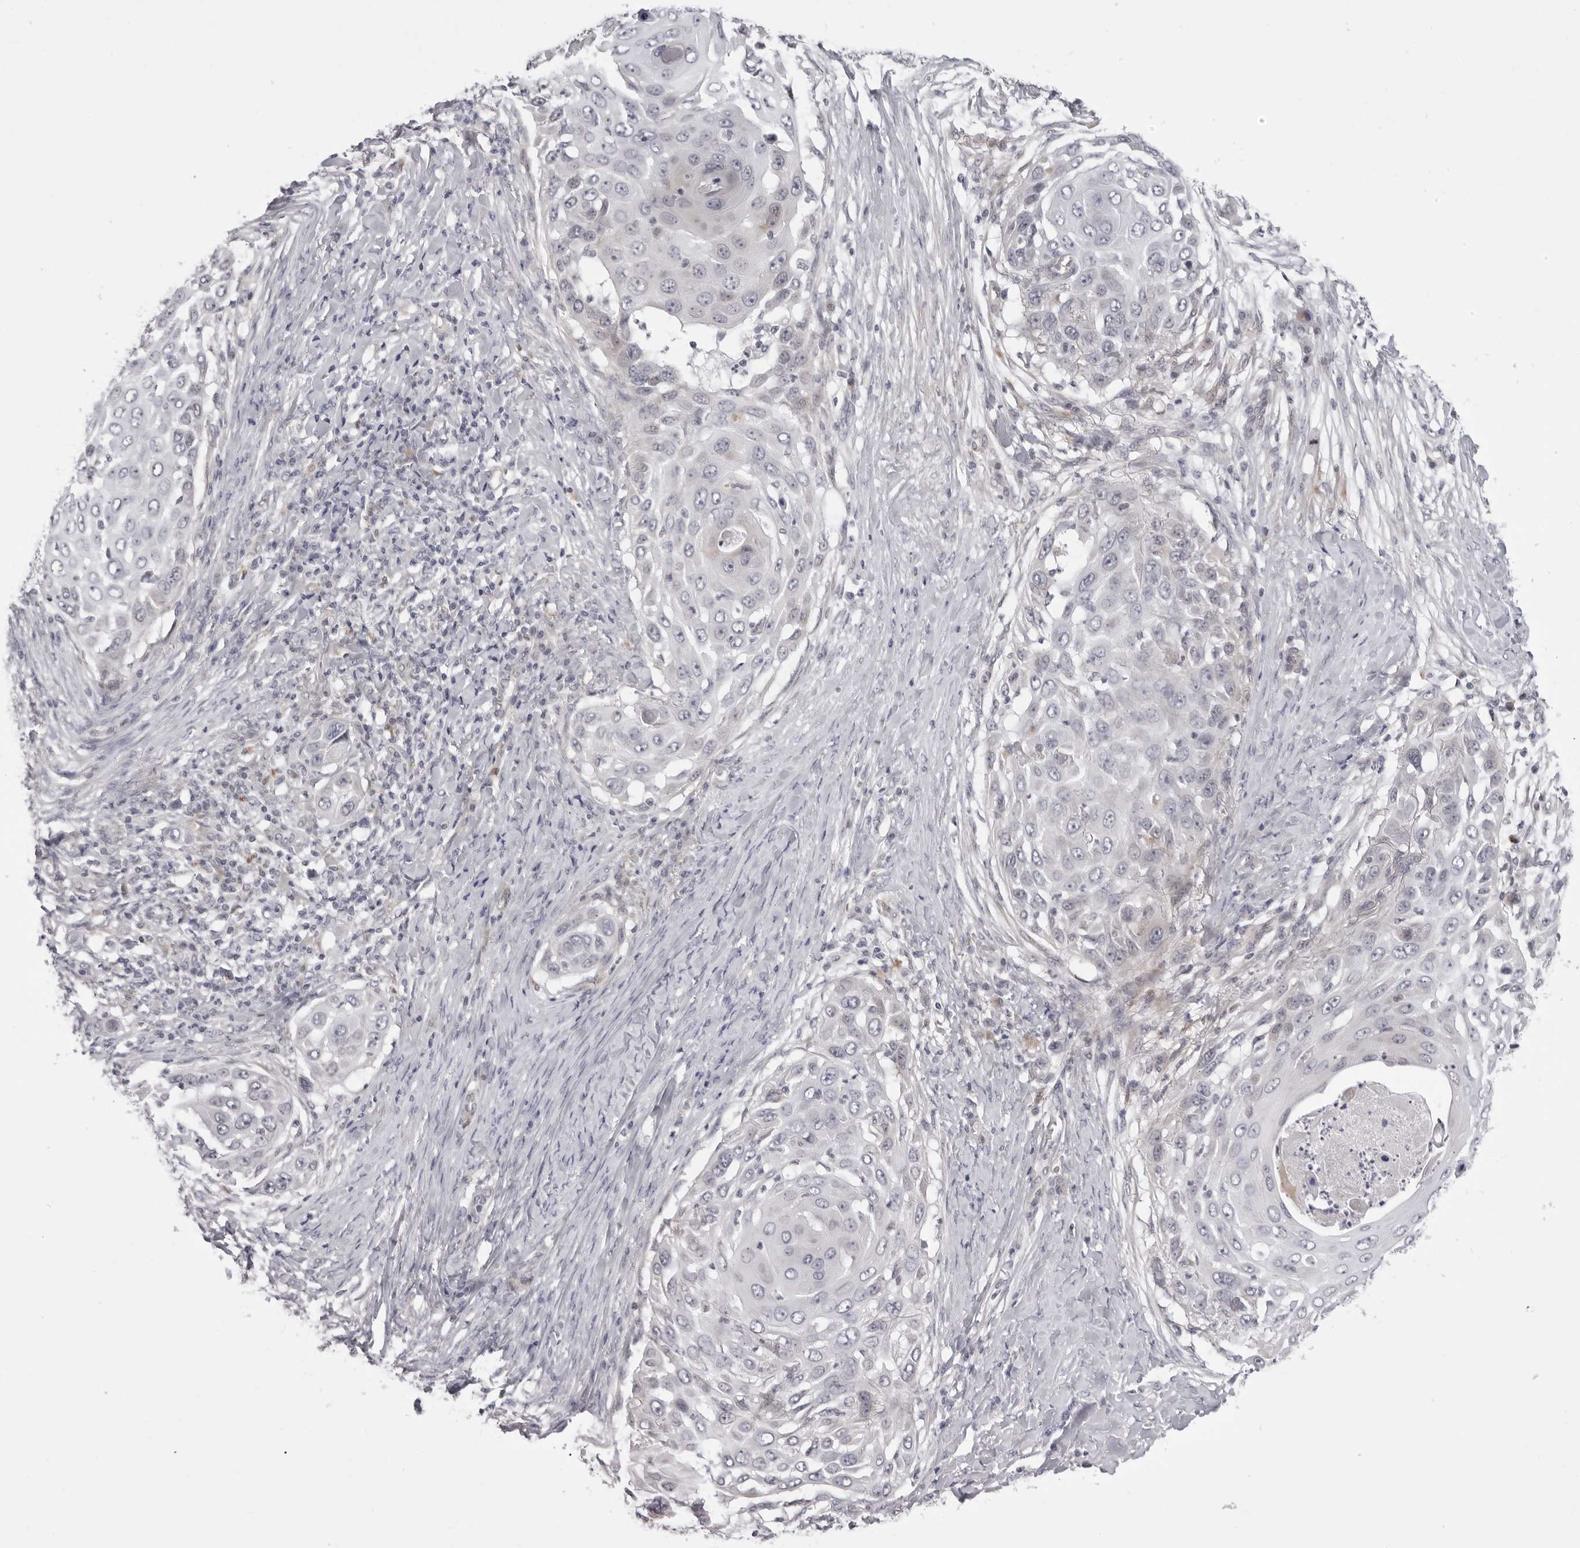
{"staining": {"intensity": "negative", "quantity": "none", "location": "none"}, "tissue": "skin cancer", "cell_type": "Tumor cells", "image_type": "cancer", "snomed": [{"axis": "morphology", "description": "Squamous cell carcinoma, NOS"}, {"axis": "topography", "description": "Skin"}], "caption": "This is a image of immunohistochemistry staining of skin cancer (squamous cell carcinoma), which shows no expression in tumor cells.", "gene": "SUGCT", "patient": {"sex": "female", "age": 44}}